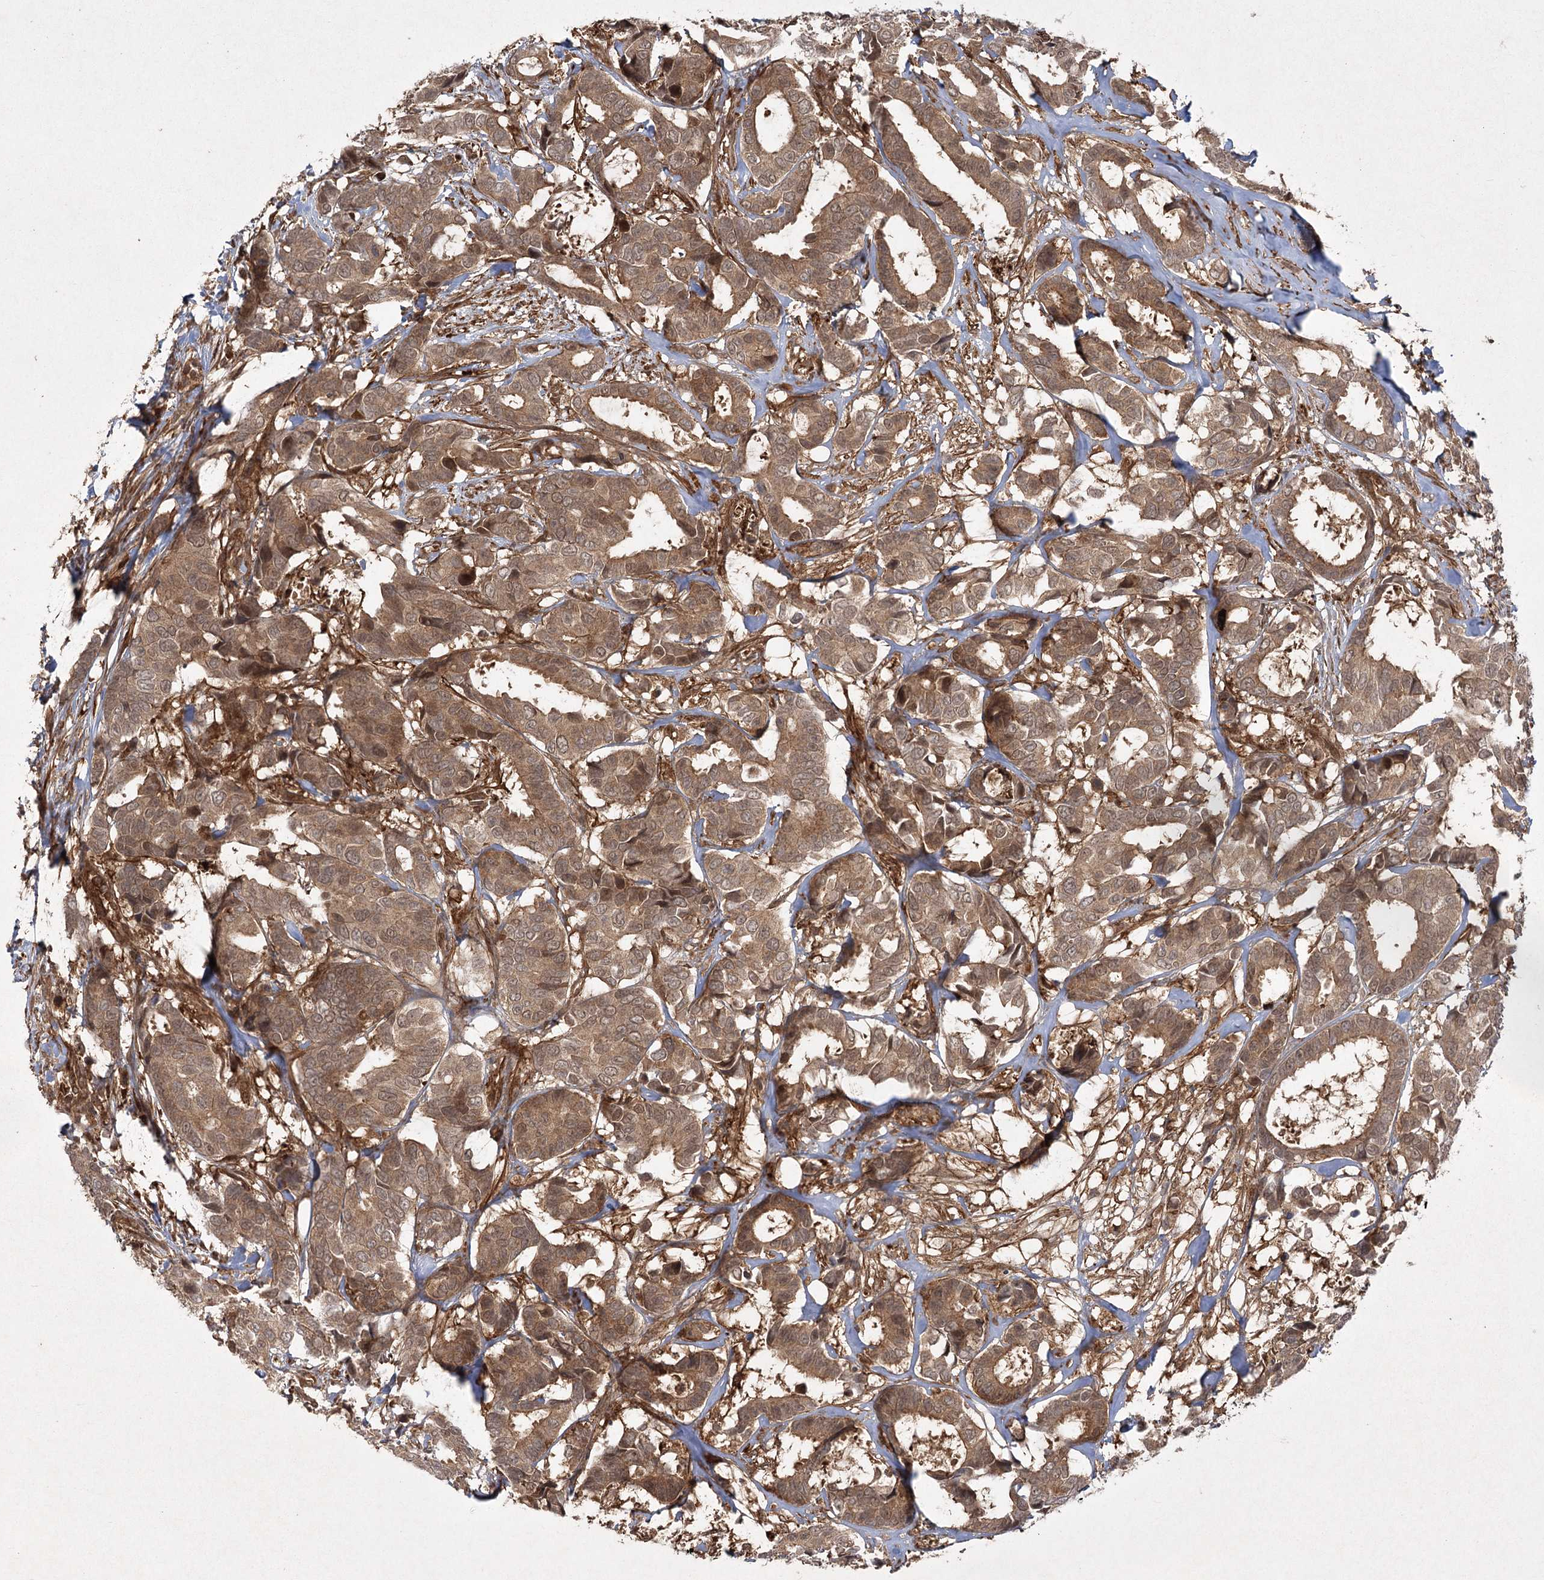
{"staining": {"intensity": "moderate", "quantity": ">75%", "location": "cytoplasmic/membranous"}, "tissue": "breast cancer", "cell_type": "Tumor cells", "image_type": "cancer", "snomed": [{"axis": "morphology", "description": "Duct carcinoma"}, {"axis": "topography", "description": "Breast"}], "caption": "Immunohistochemistry (IHC) of human breast cancer shows medium levels of moderate cytoplasmic/membranous expression in approximately >75% of tumor cells.", "gene": "MDFIC", "patient": {"sex": "female", "age": 87}}